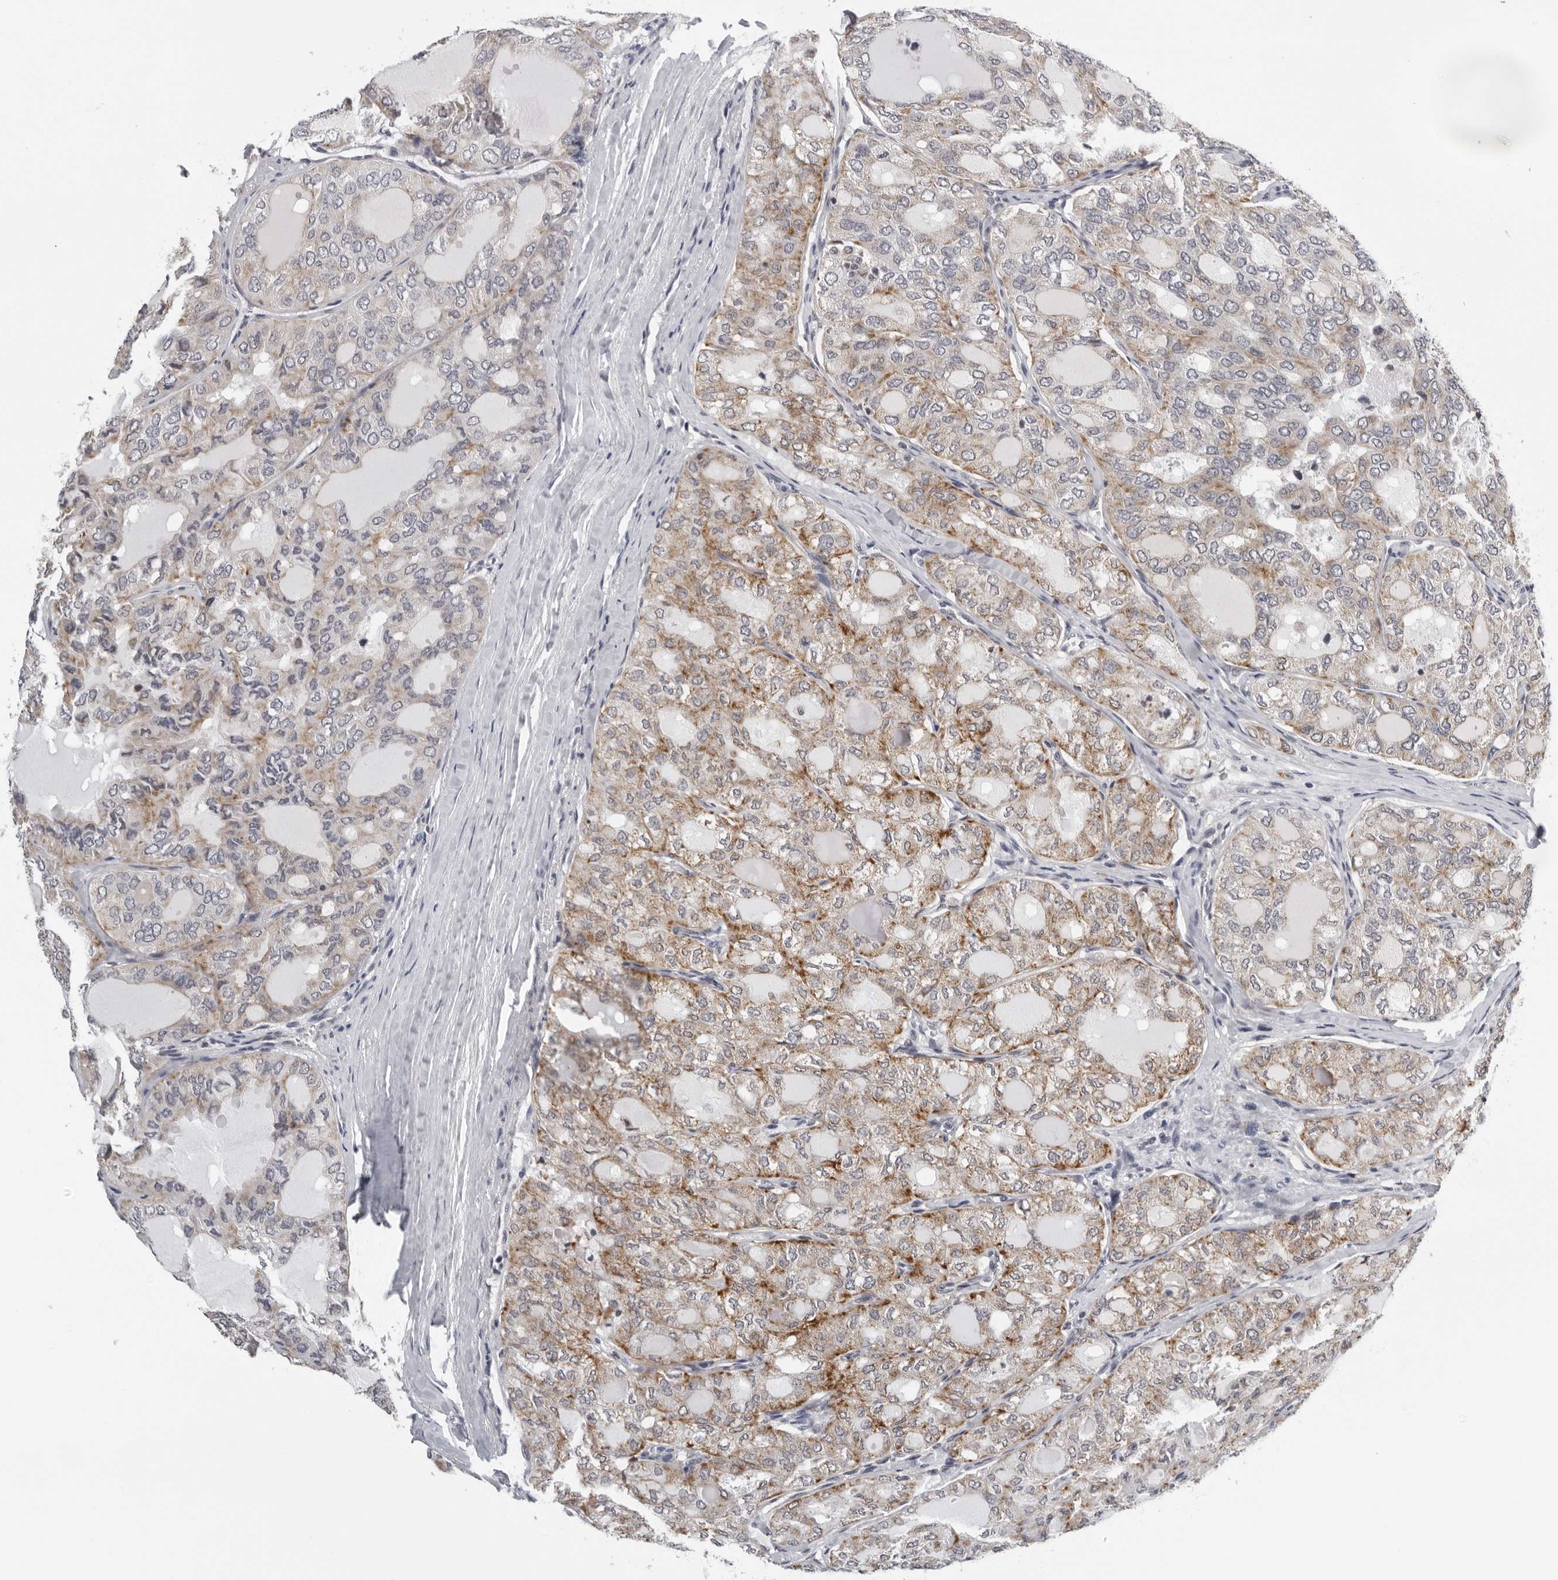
{"staining": {"intensity": "moderate", "quantity": "<25%", "location": "cytoplasmic/membranous"}, "tissue": "thyroid cancer", "cell_type": "Tumor cells", "image_type": "cancer", "snomed": [{"axis": "morphology", "description": "Follicular adenoma carcinoma, NOS"}, {"axis": "topography", "description": "Thyroid gland"}], "caption": "Protein staining of thyroid follicular adenoma carcinoma tissue displays moderate cytoplasmic/membranous expression in approximately <25% of tumor cells.", "gene": "CPT2", "patient": {"sex": "male", "age": 75}}